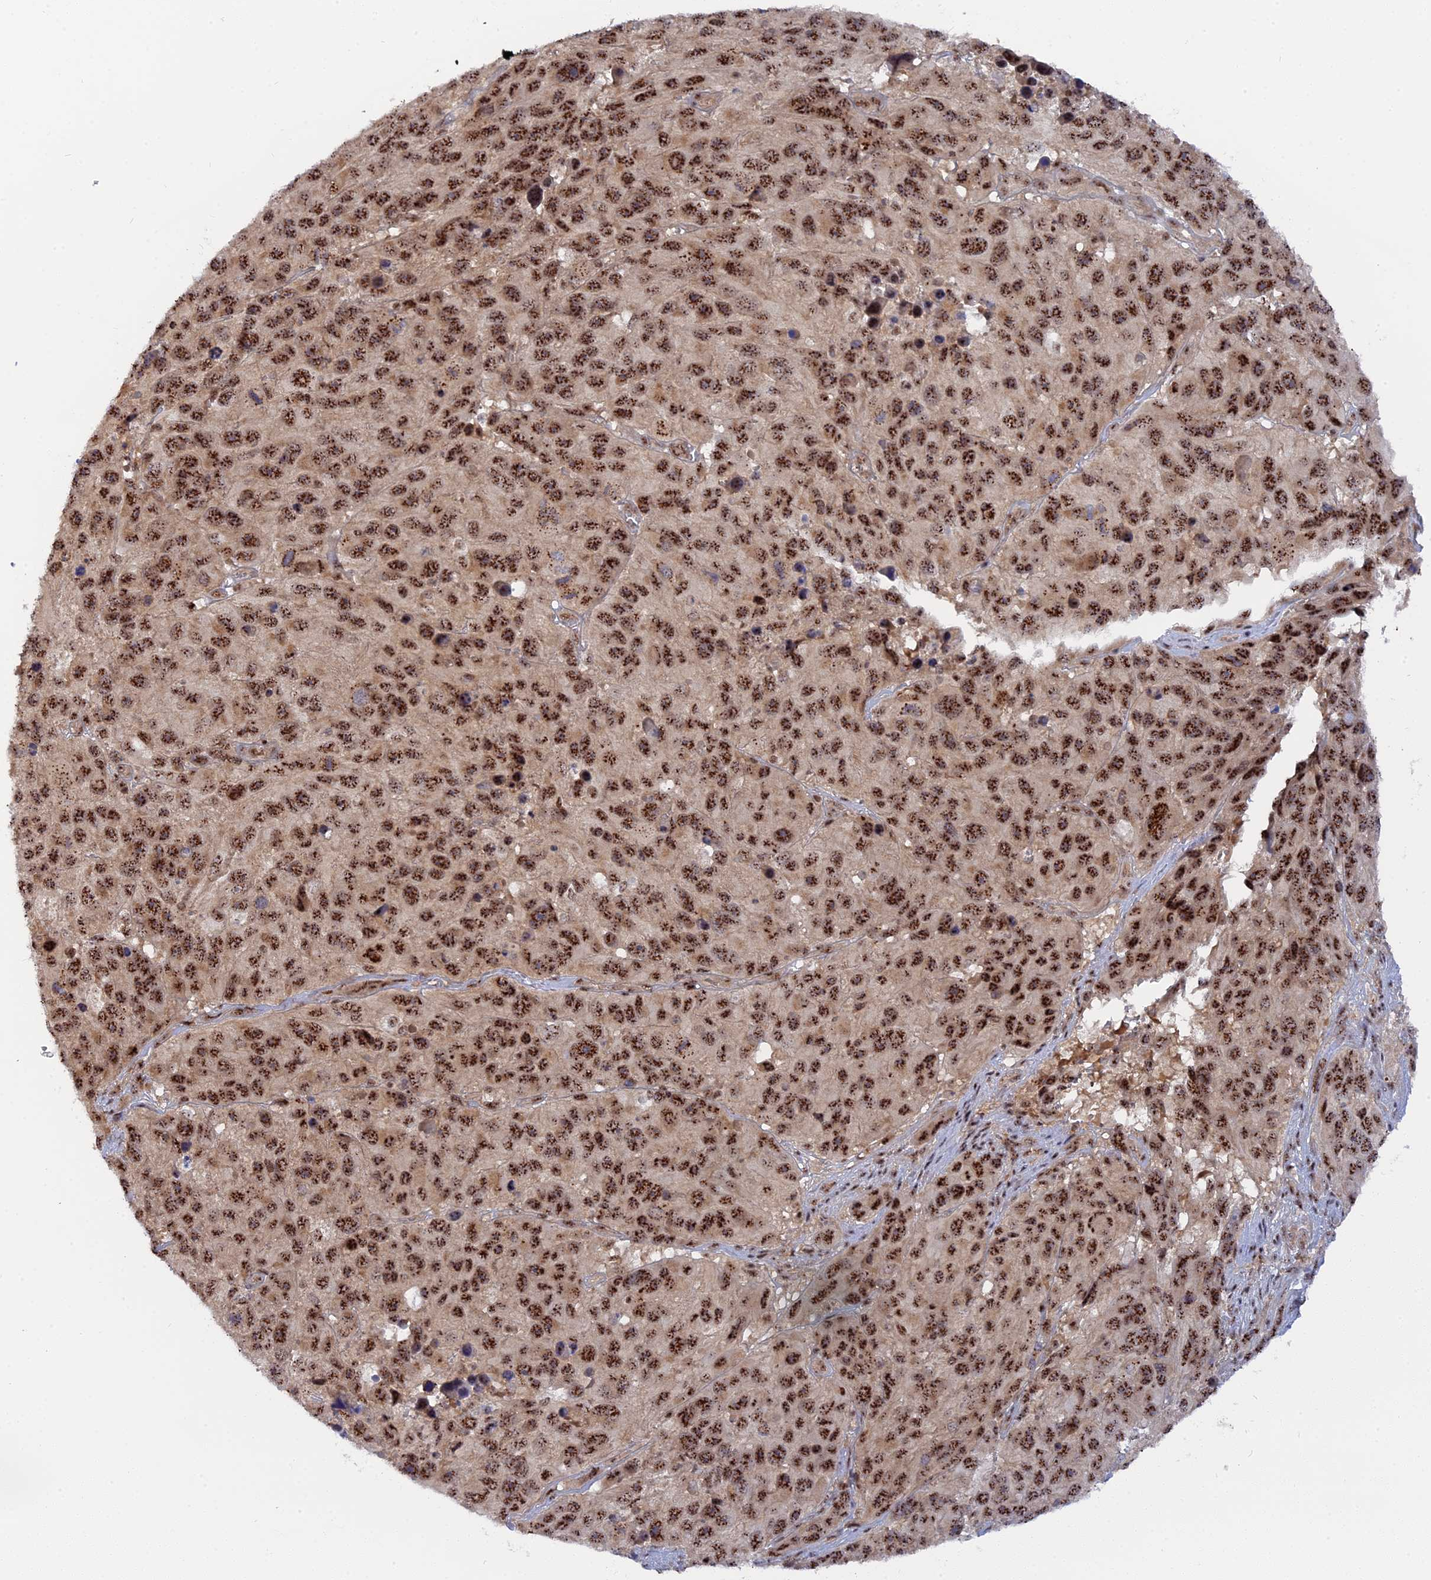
{"staining": {"intensity": "strong", "quantity": ">75%", "location": "nuclear"}, "tissue": "melanoma", "cell_type": "Tumor cells", "image_type": "cancer", "snomed": [{"axis": "morphology", "description": "Malignant melanoma, NOS"}, {"axis": "topography", "description": "Skin"}], "caption": "Melanoma was stained to show a protein in brown. There is high levels of strong nuclear staining in approximately >75% of tumor cells.", "gene": "TAB1", "patient": {"sex": "male", "age": 84}}